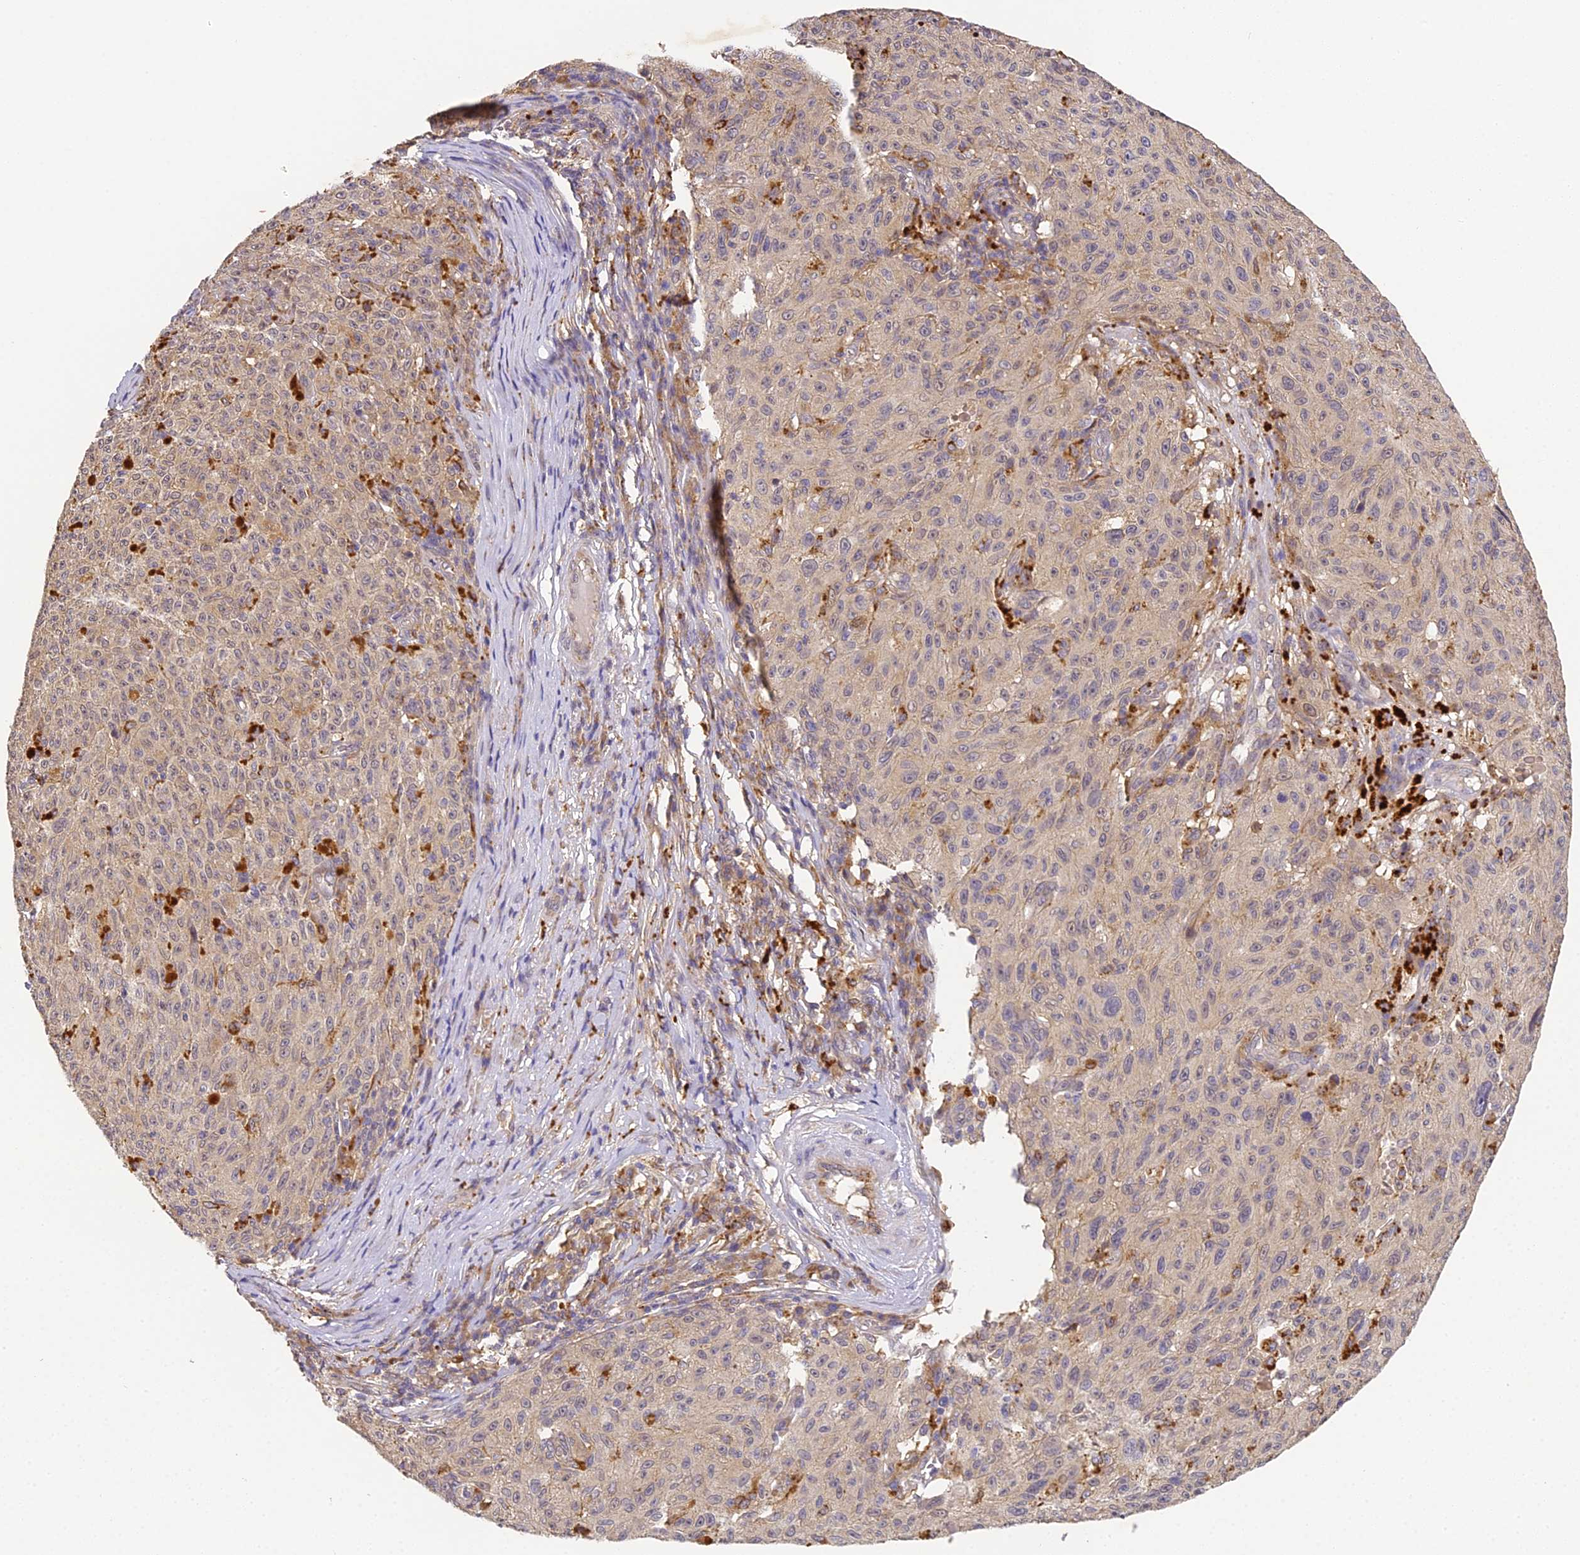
{"staining": {"intensity": "weak", "quantity": ">75%", "location": "cytoplasmic/membranous"}, "tissue": "melanoma", "cell_type": "Tumor cells", "image_type": "cancer", "snomed": [{"axis": "morphology", "description": "Malignant melanoma, NOS"}, {"axis": "topography", "description": "Skin"}], "caption": "Protein expression analysis of human melanoma reveals weak cytoplasmic/membranous positivity in approximately >75% of tumor cells.", "gene": "YAE1", "patient": {"sex": "female", "age": 82}}